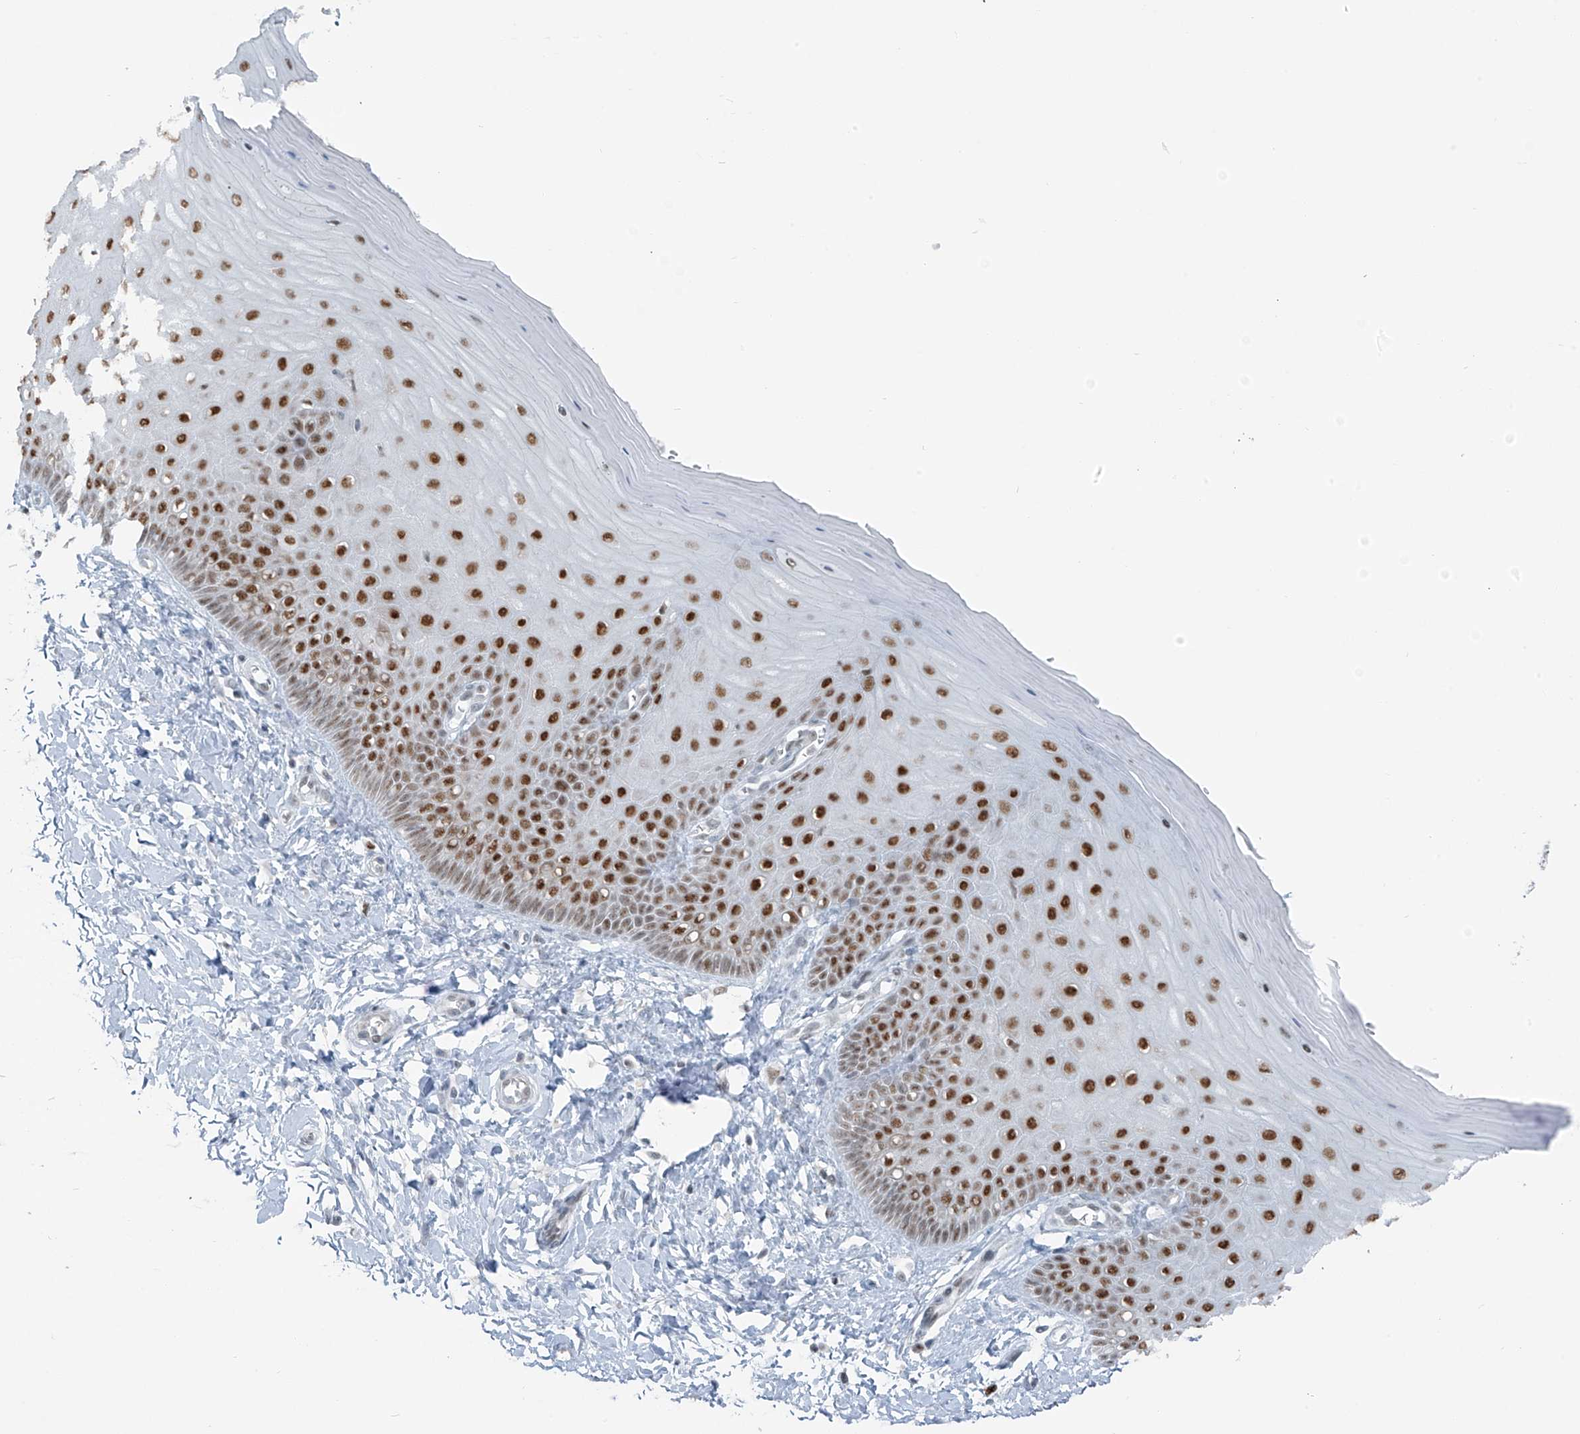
{"staining": {"intensity": "moderate", "quantity": ">75%", "location": "nuclear"}, "tissue": "cervix", "cell_type": "Glandular cells", "image_type": "normal", "snomed": [{"axis": "morphology", "description": "Normal tissue, NOS"}, {"axis": "topography", "description": "Cervix"}], "caption": "High-magnification brightfield microscopy of normal cervix stained with DAB (3,3'-diaminobenzidine) (brown) and counterstained with hematoxylin (blue). glandular cells exhibit moderate nuclear positivity is seen in approximately>75% of cells. (IHC, brightfield microscopy, high magnification).", "gene": "WRNIP1", "patient": {"sex": "female", "age": 55}}